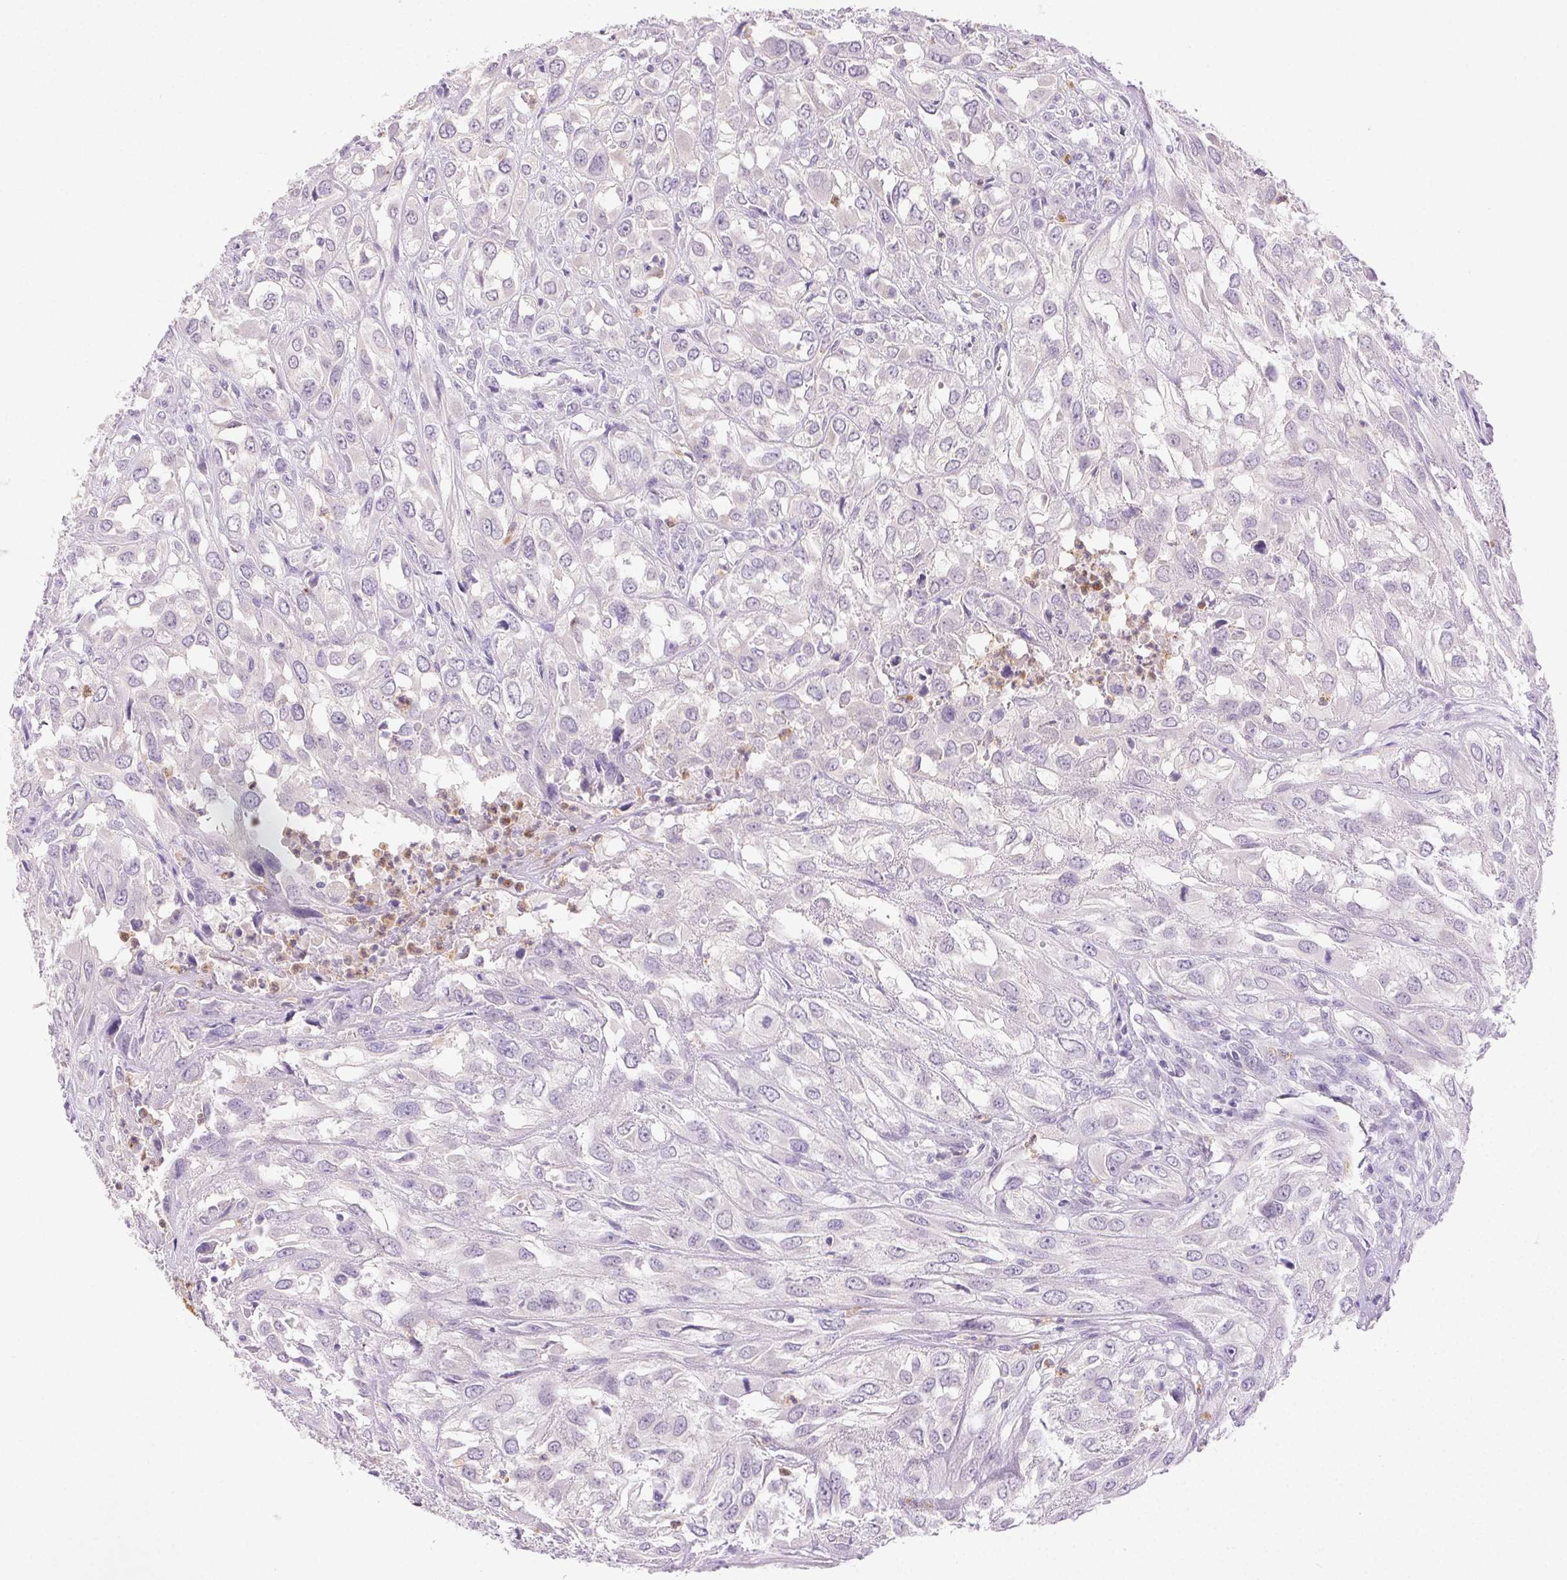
{"staining": {"intensity": "negative", "quantity": "none", "location": "none"}, "tissue": "urothelial cancer", "cell_type": "Tumor cells", "image_type": "cancer", "snomed": [{"axis": "morphology", "description": "Urothelial carcinoma, High grade"}, {"axis": "topography", "description": "Urinary bladder"}], "caption": "High magnification brightfield microscopy of urothelial cancer stained with DAB (3,3'-diaminobenzidine) (brown) and counterstained with hematoxylin (blue): tumor cells show no significant staining.", "gene": "EMX2", "patient": {"sex": "male", "age": 67}}